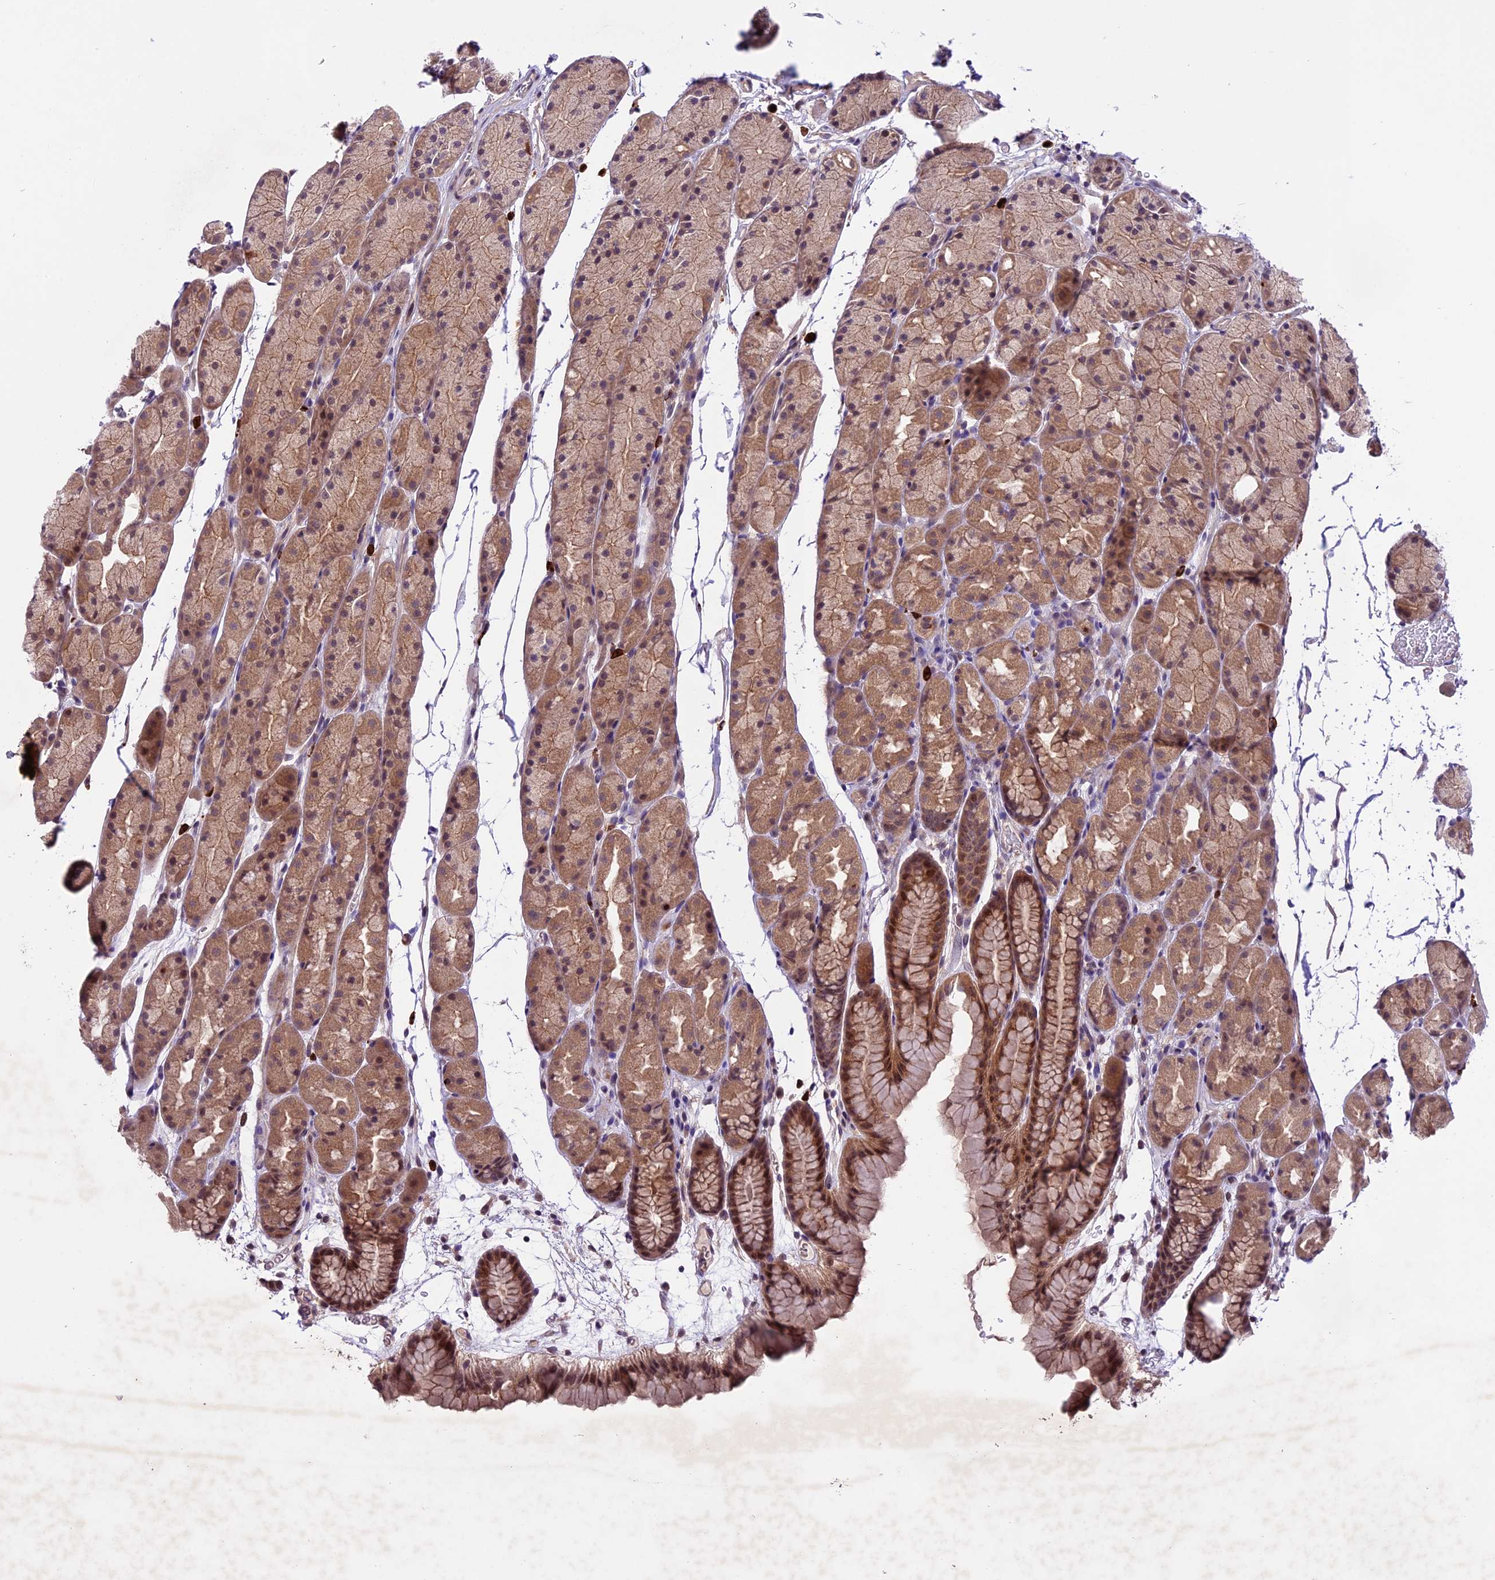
{"staining": {"intensity": "moderate", "quantity": ">75%", "location": "cytoplasmic/membranous,nuclear"}, "tissue": "stomach", "cell_type": "Glandular cells", "image_type": "normal", "snomed": [{"axis": "morphology", "description": "Normal tissue, NOS"}, {"axis": "topography", "description": "Stomach, upper"}, {"axis": "topography", "description": "Stomach"}], "caption": "Immunohistochemical staining of normal human stomach shows >75% levels of moderate cytoplasmic/membranous,nuclear protein expression in about >75% of glandular cells. Using DAB (3,3'-diaminobenzidine) (brown) and hematoxylin (blue) stains, captured at high magnification using brightfield microscopy.", "gene": "SPRED1", "patient": {"sex": "male", "age": 47}}